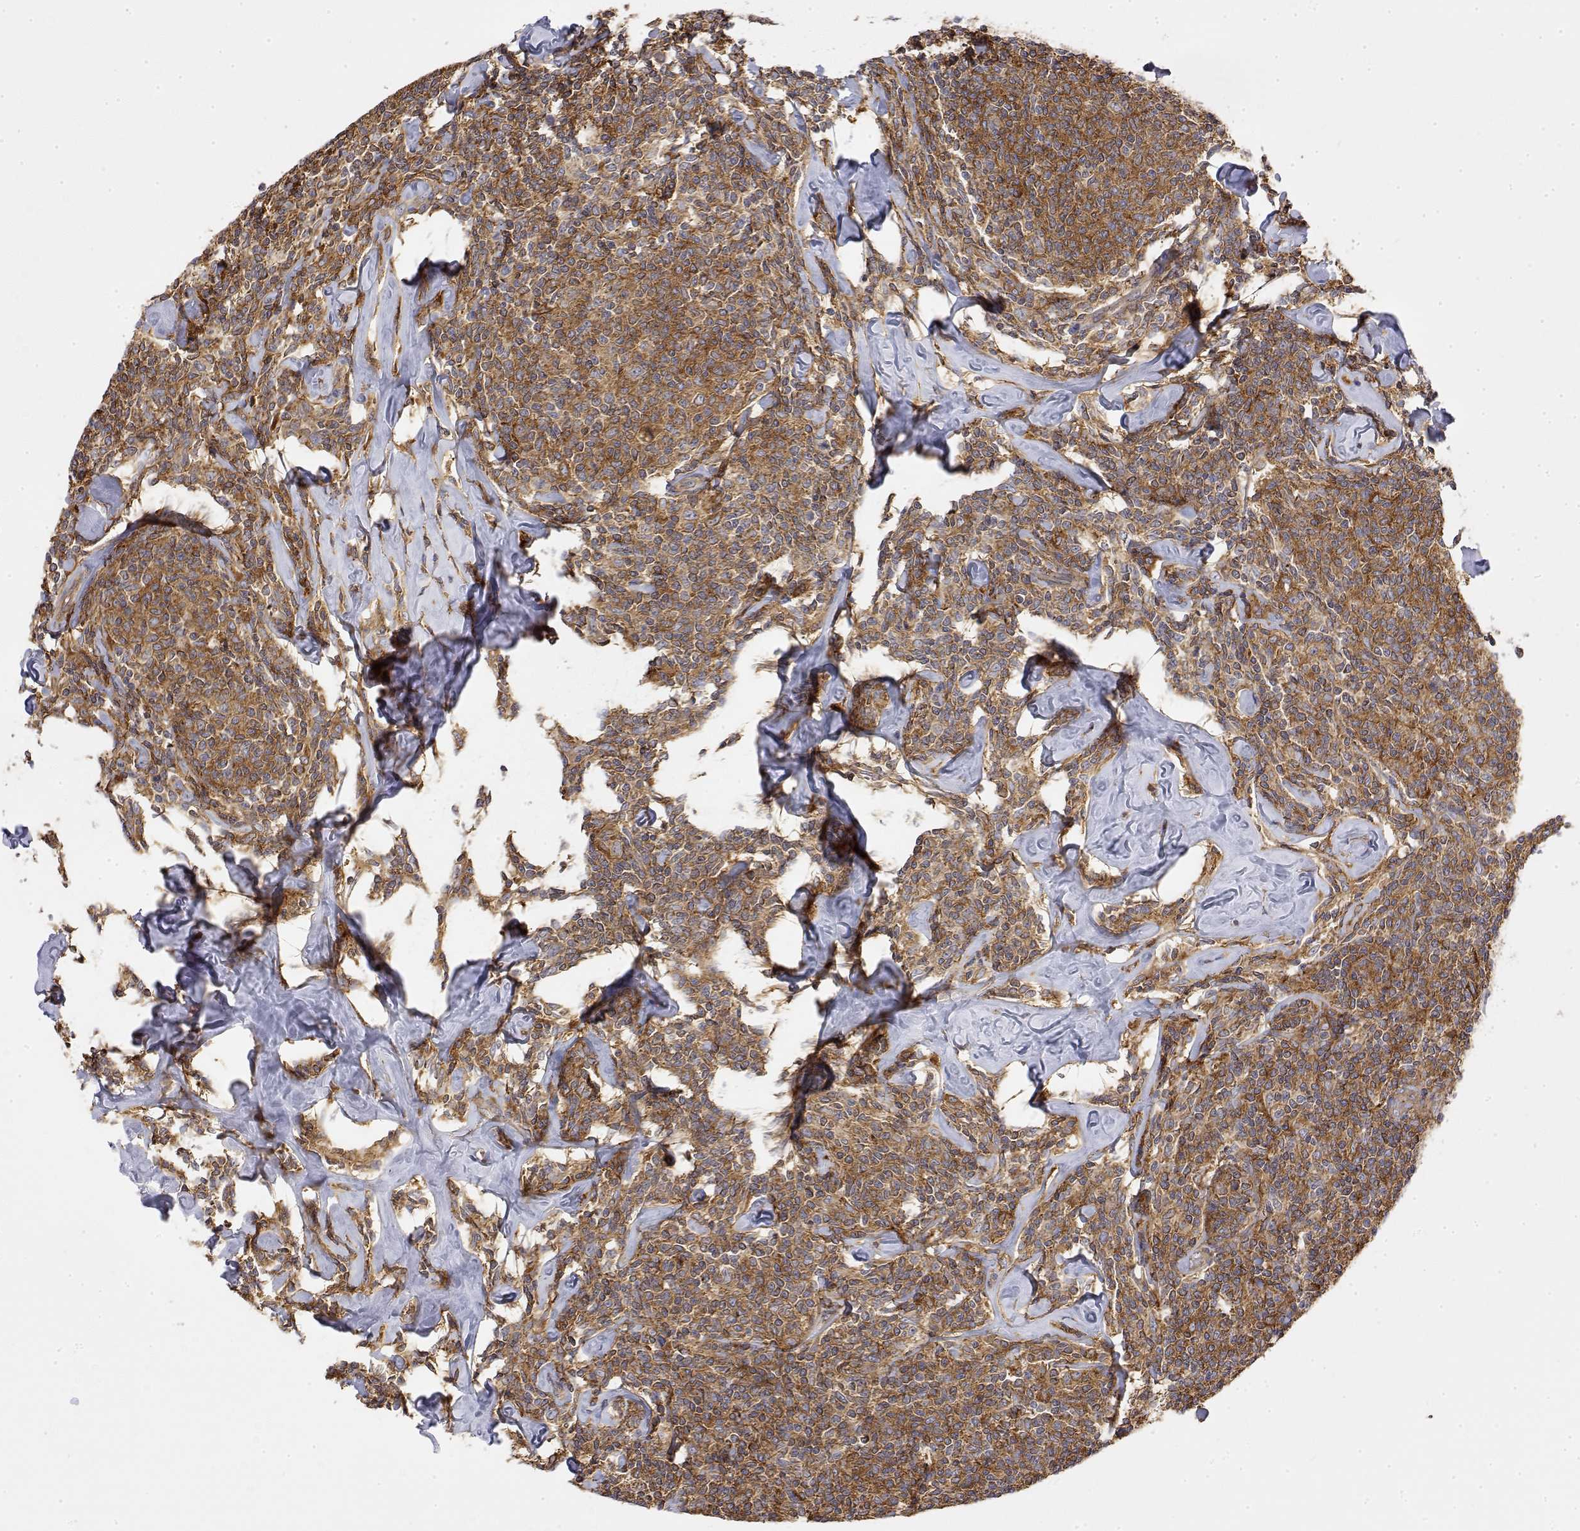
{"staining": {"intensity": "moderate", "quantity": ">75%", "location": "cytoplasmic/membranous"}, "tissue": "lymphoma", "cell_type": "Tumor cells", "image_type": "cancer", "snomed": [{"axis": "morphology", "description": "Malignant lymphoma, non-Hodgkin's type, Low grade"}, {"axis": "topography", "description": "Lymph node"}], "caption": "Tumor cells show moderate cytoplasmic/membranous expression in about >75% of cells in lymphoma. Immunohistochemistry stains the protein of interest in brown and the nuclei are stained blue.", "gene": "PACSIN2", "patient": {"sex": "female", "age": 56}}